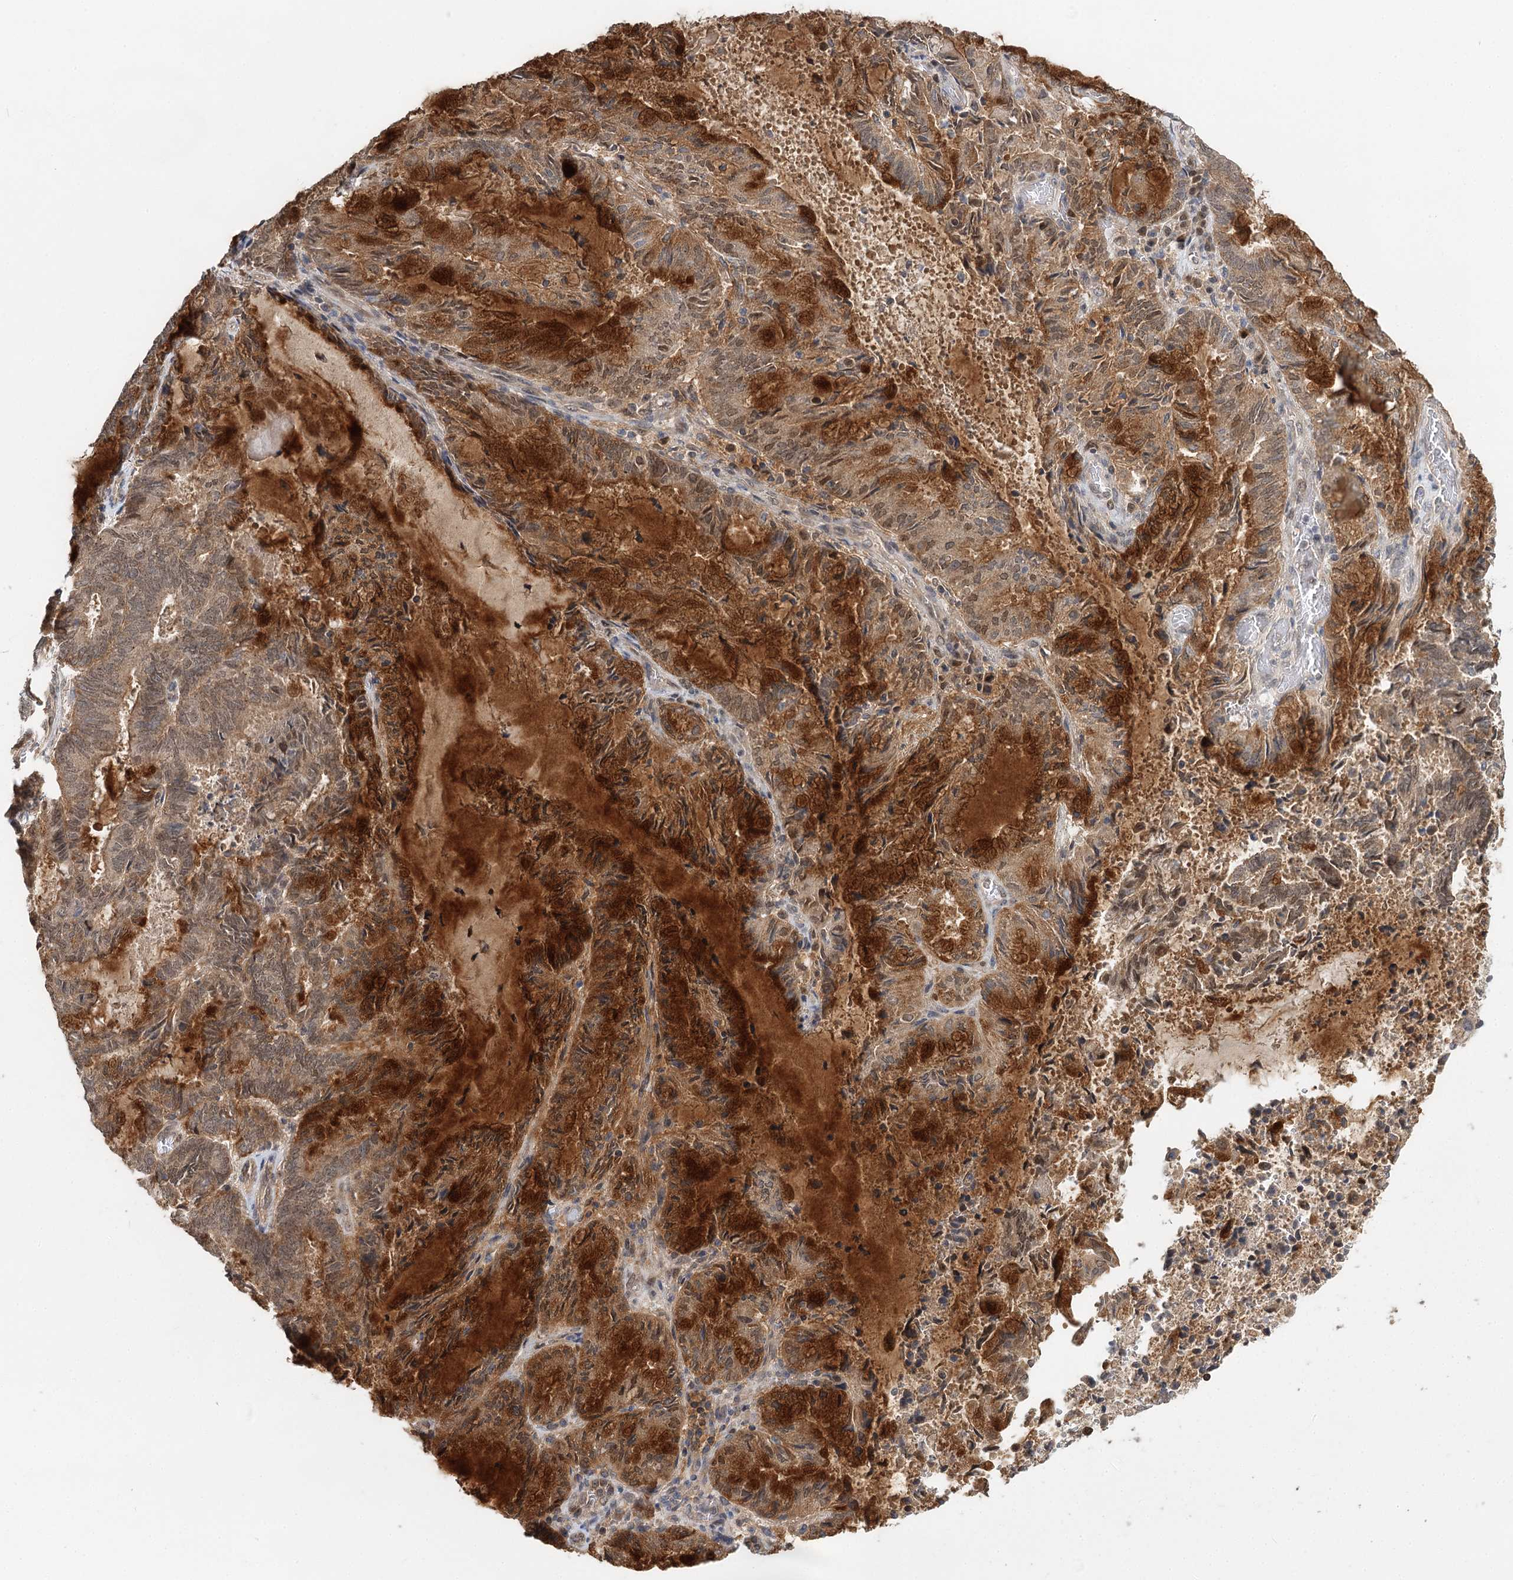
{"staining": {"intensity": "strong", "quantity": "<25%", "location": "cytoplasmic/membranous"}, "tissue": "endometrial cancer", "cell_type": "Tumor cells", "image_type": "cancer", "snomed": [{"axis": "morphology", "description": "Adenocarcinoma, NOS"}, {"axis": "topography", "description": "Endometrium"}], "caption": "Human endometrial cancer (adenocarcinoma) stained with a brown dye shows strong cytoplasmic/membranous positive expression in approximately <25% of tumor cells.", "gene": "NOPCHAP1", "patient": {"sex": "female", "age": 80}}